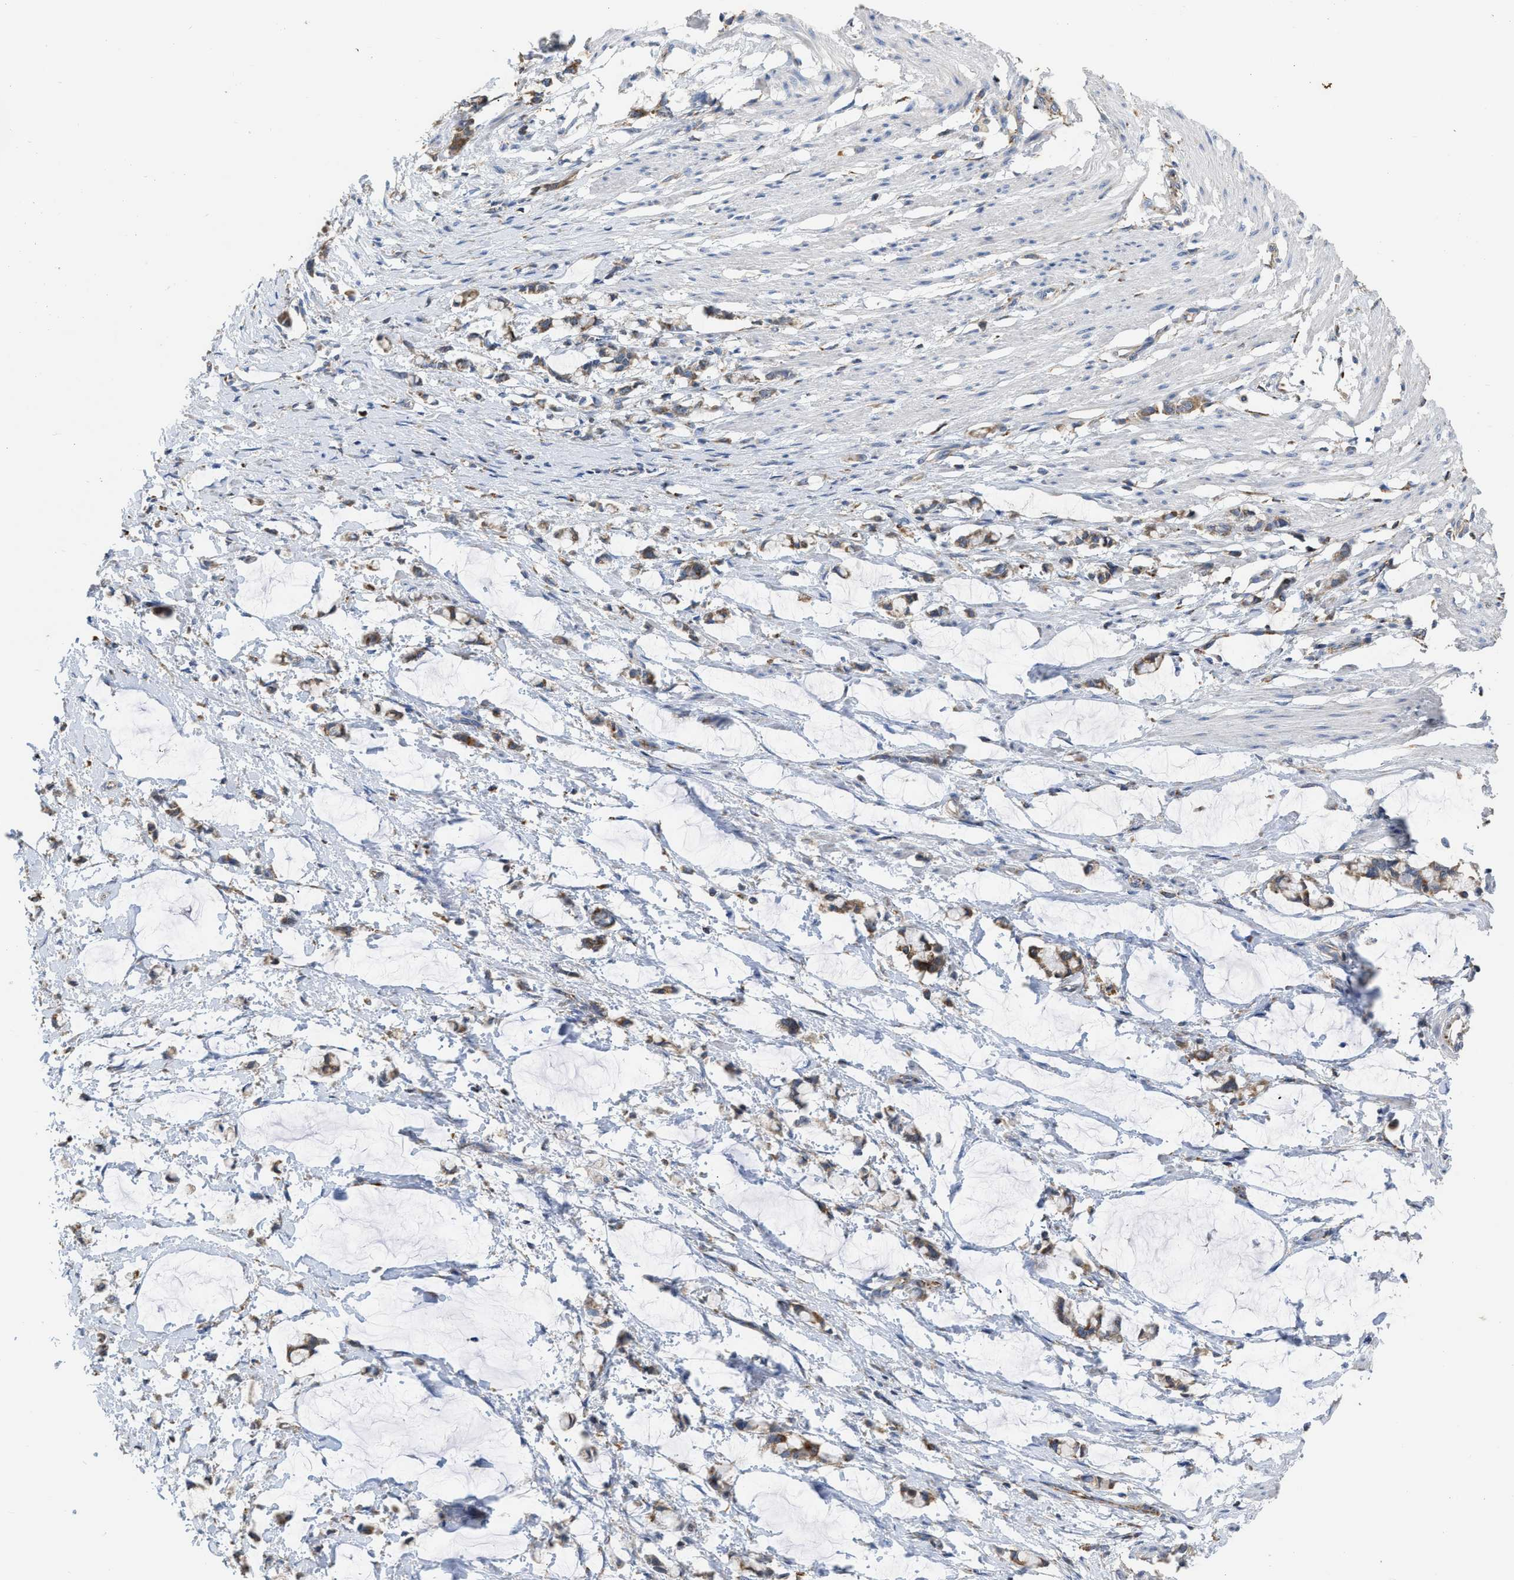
{"staining": {"intensity": "negative", "quantity": "none", "location": "none"}, "tissue": "smooth muscle", "cell_type": "Smooth muscle cells", "image_type": "normal", "snomed": [{"axis": "morphology", "description": "Normal tissue, NOS"}, {"axis": "morphology", "description": "Adenocarcinoma, NOS"}, {"axis": "topography", "description": "Smooth muscle"}, {"axis": "topography", "description": "Colon"}], "caption": "There is no significant positivity in smooth muscle cells of smooth muscle. (Brightfield microscopy of DAB (3,3'-diaminobenzidine) IHC at high magnification).", "gene": "AK2", "patient": {"sex": "male", "age": 14}}